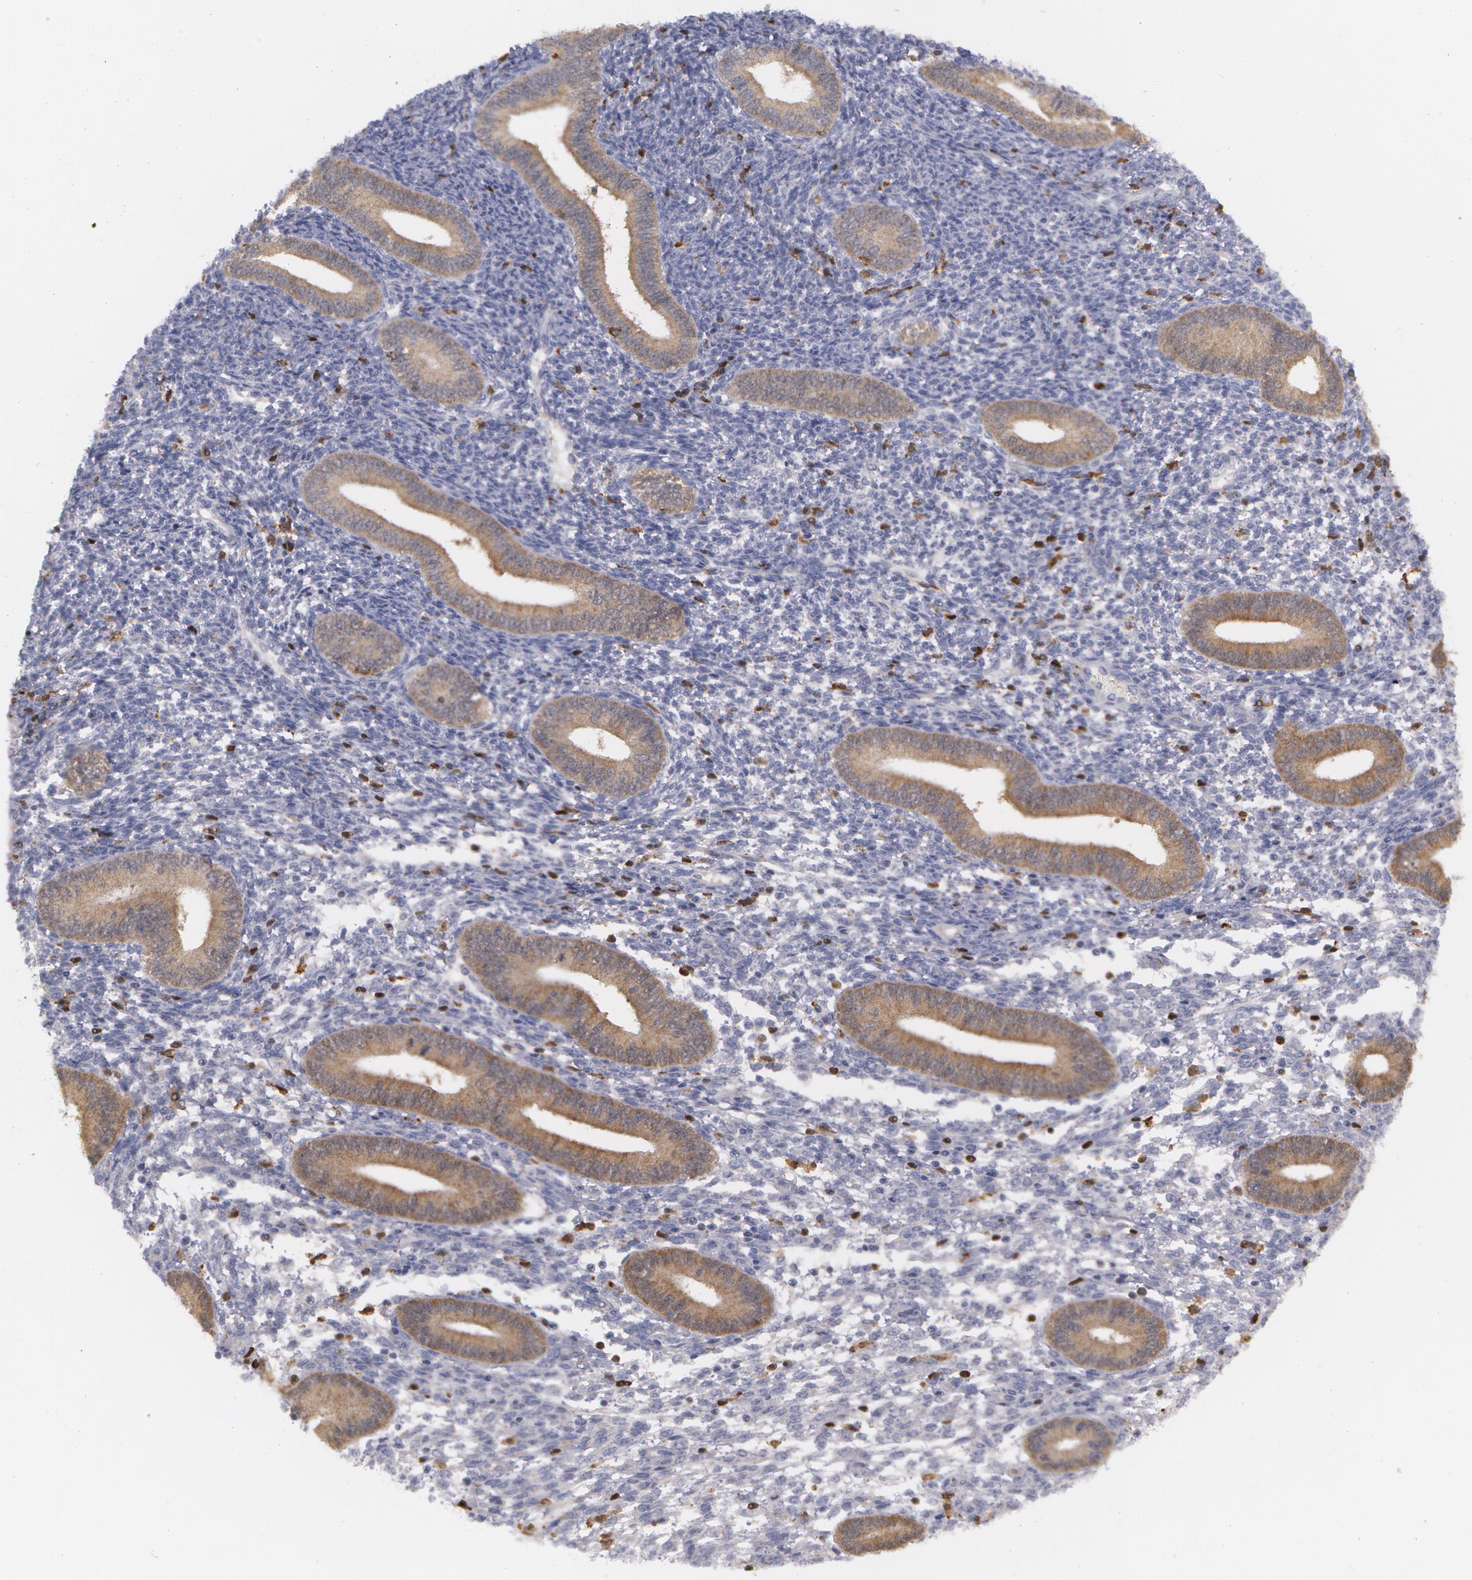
{"staining": {"intensity": "negative", "quantity": "none", "location": "none"}, "tissue": "endometrium", "cell_type": "Cells in endometrial stroma", "image_type": "normal", "snomed": [{"axis": "morphology", "description": "Normal tissue, NOS"}, {"axis": "topography", "description": "Endometrium"}], "caption": "Immunohistochemistry (IHC) of unremarkable endometrium exhibits no positivity in cells in endometrial stroma.", "gene": "SYK", "patient": {"sex": "female", "age": 35}}